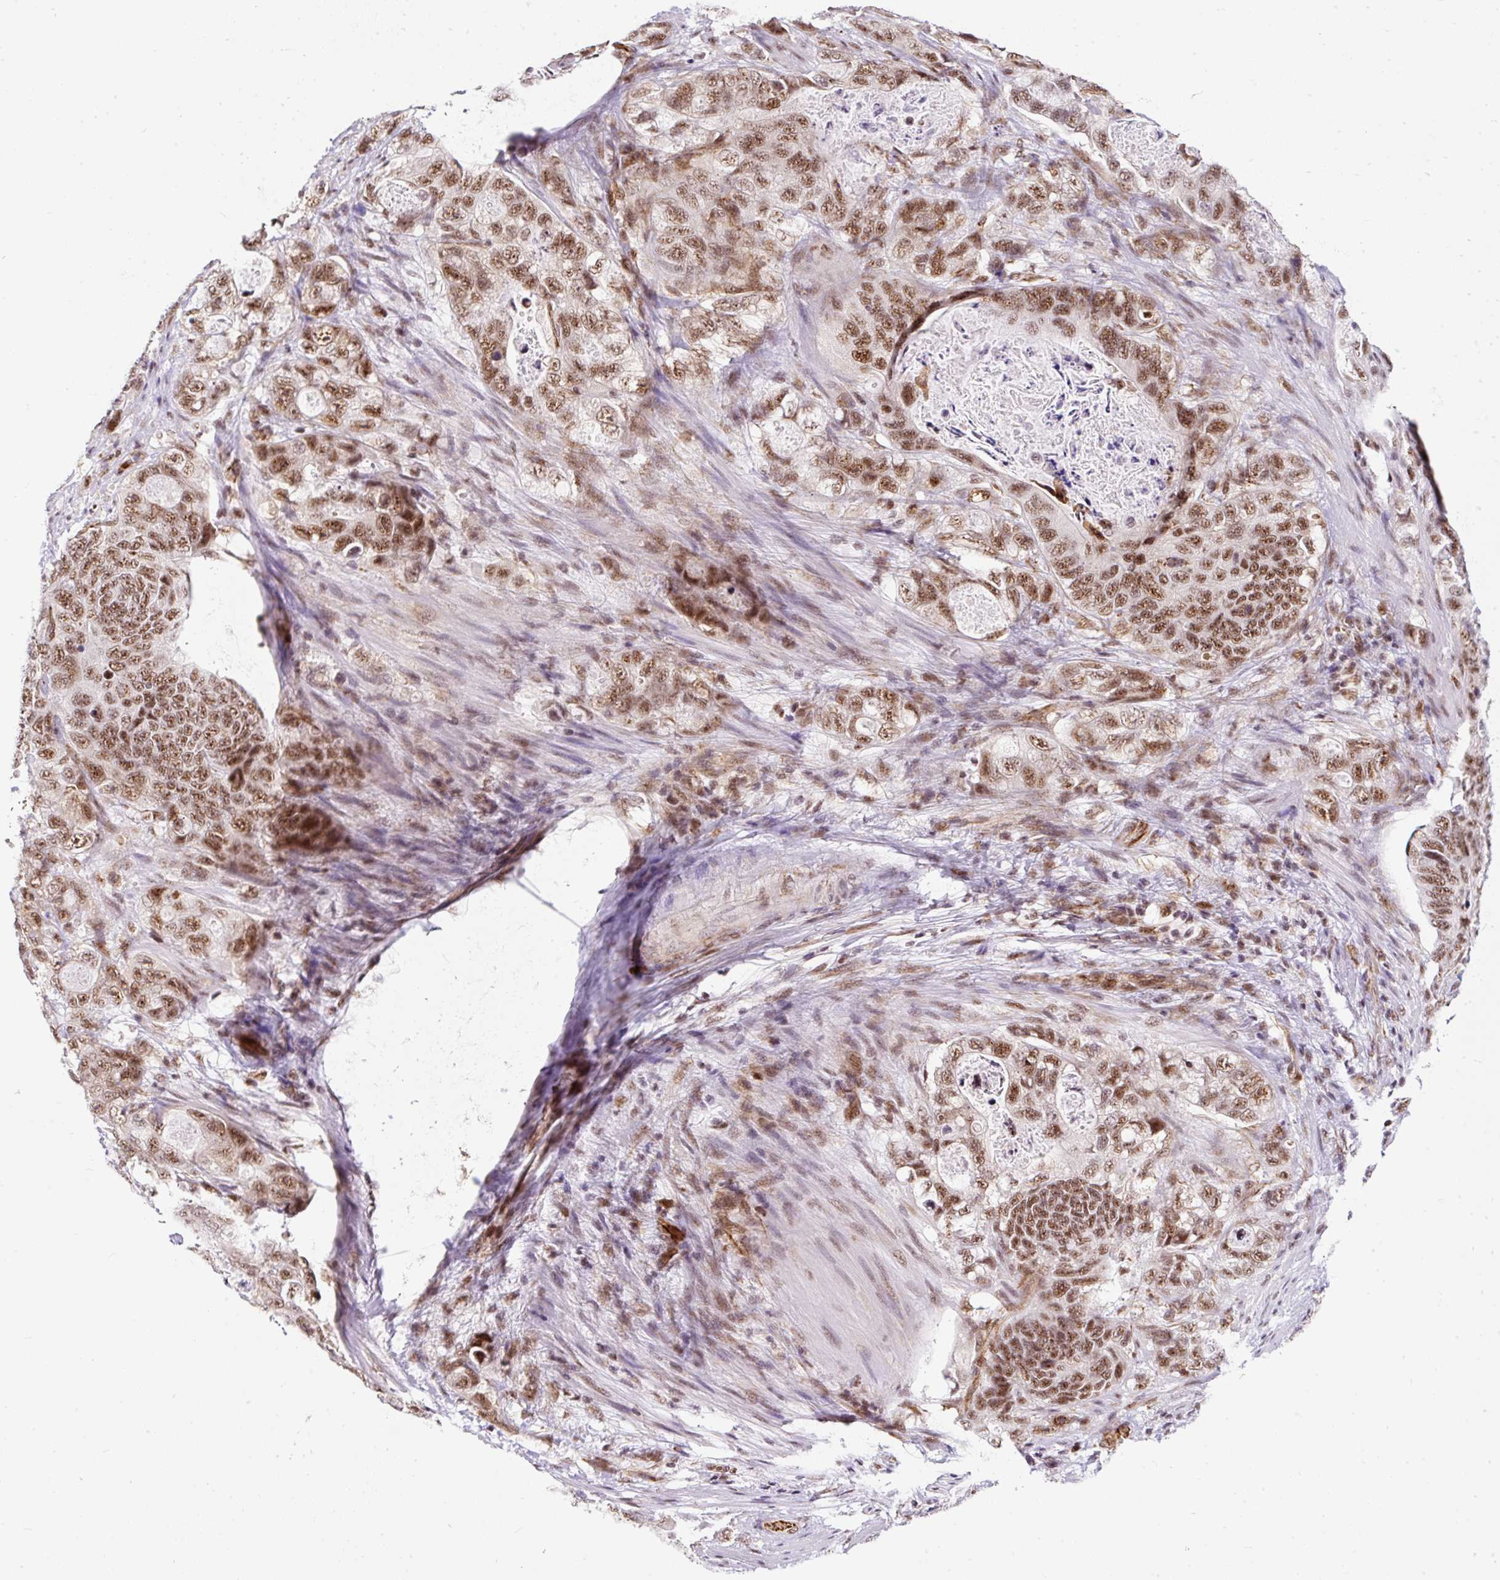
{"staining": {"intensity": "moderate", "quantity": ">75%", "location": "nuclear"}, "tissue": "stomach cancer", "cell_type": "Tumor cells", "image_type": "cancer", "snomed": [{"axis": "morphology", "description": "Normal tissue, NOS"}, {"axis": "morphology", "description": "Adenocarcinoma, NOS"}, {"axis": "topography", "description": "Stomach"}], "caption": "Adenocarcinoma (stomach) tissue reveals moderate nuclear positivity in about >75% of tumor cells", "gene": "LUC7L2", "patient": {"sex": "female", "age": 89}}